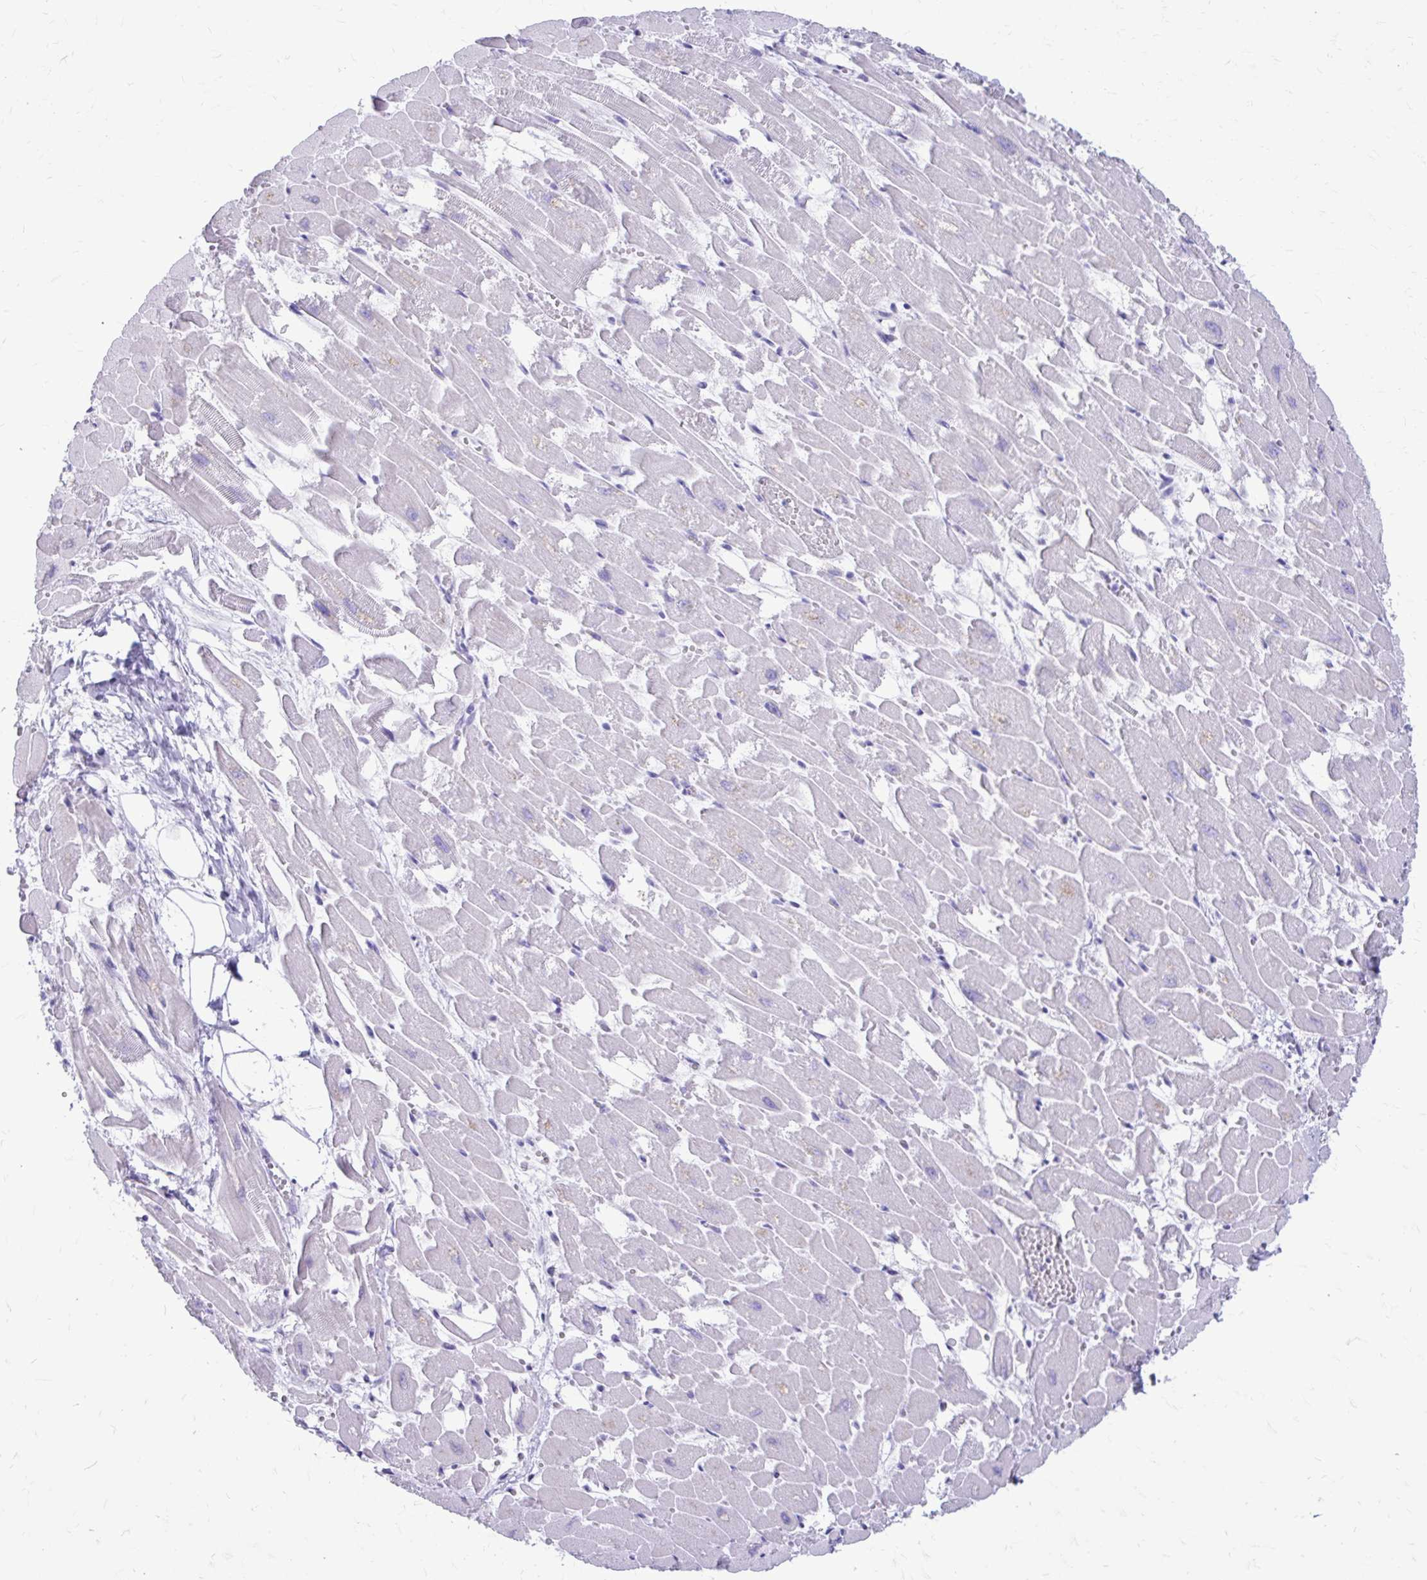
{"staining": {"intensity": "negative", "quantity": "none", "location": "none"}, "tissue": "heart muscle", "cell_type": "Cardiomyocytes", "image_type": "normal", "snomed": [{"axis": "morphology", "description": "Normal tissue, NOS"}, {"axis": "topography", "description": "Heart"}], "caption": "Immunohistochemistry (IHC) micrograph of normal heart muscle: heart muscle stained with DAB reveals no significant protein staining in cardiomyocytes.", "gene": "LCN15", "patient": {"sex": "female", "age": 52}}